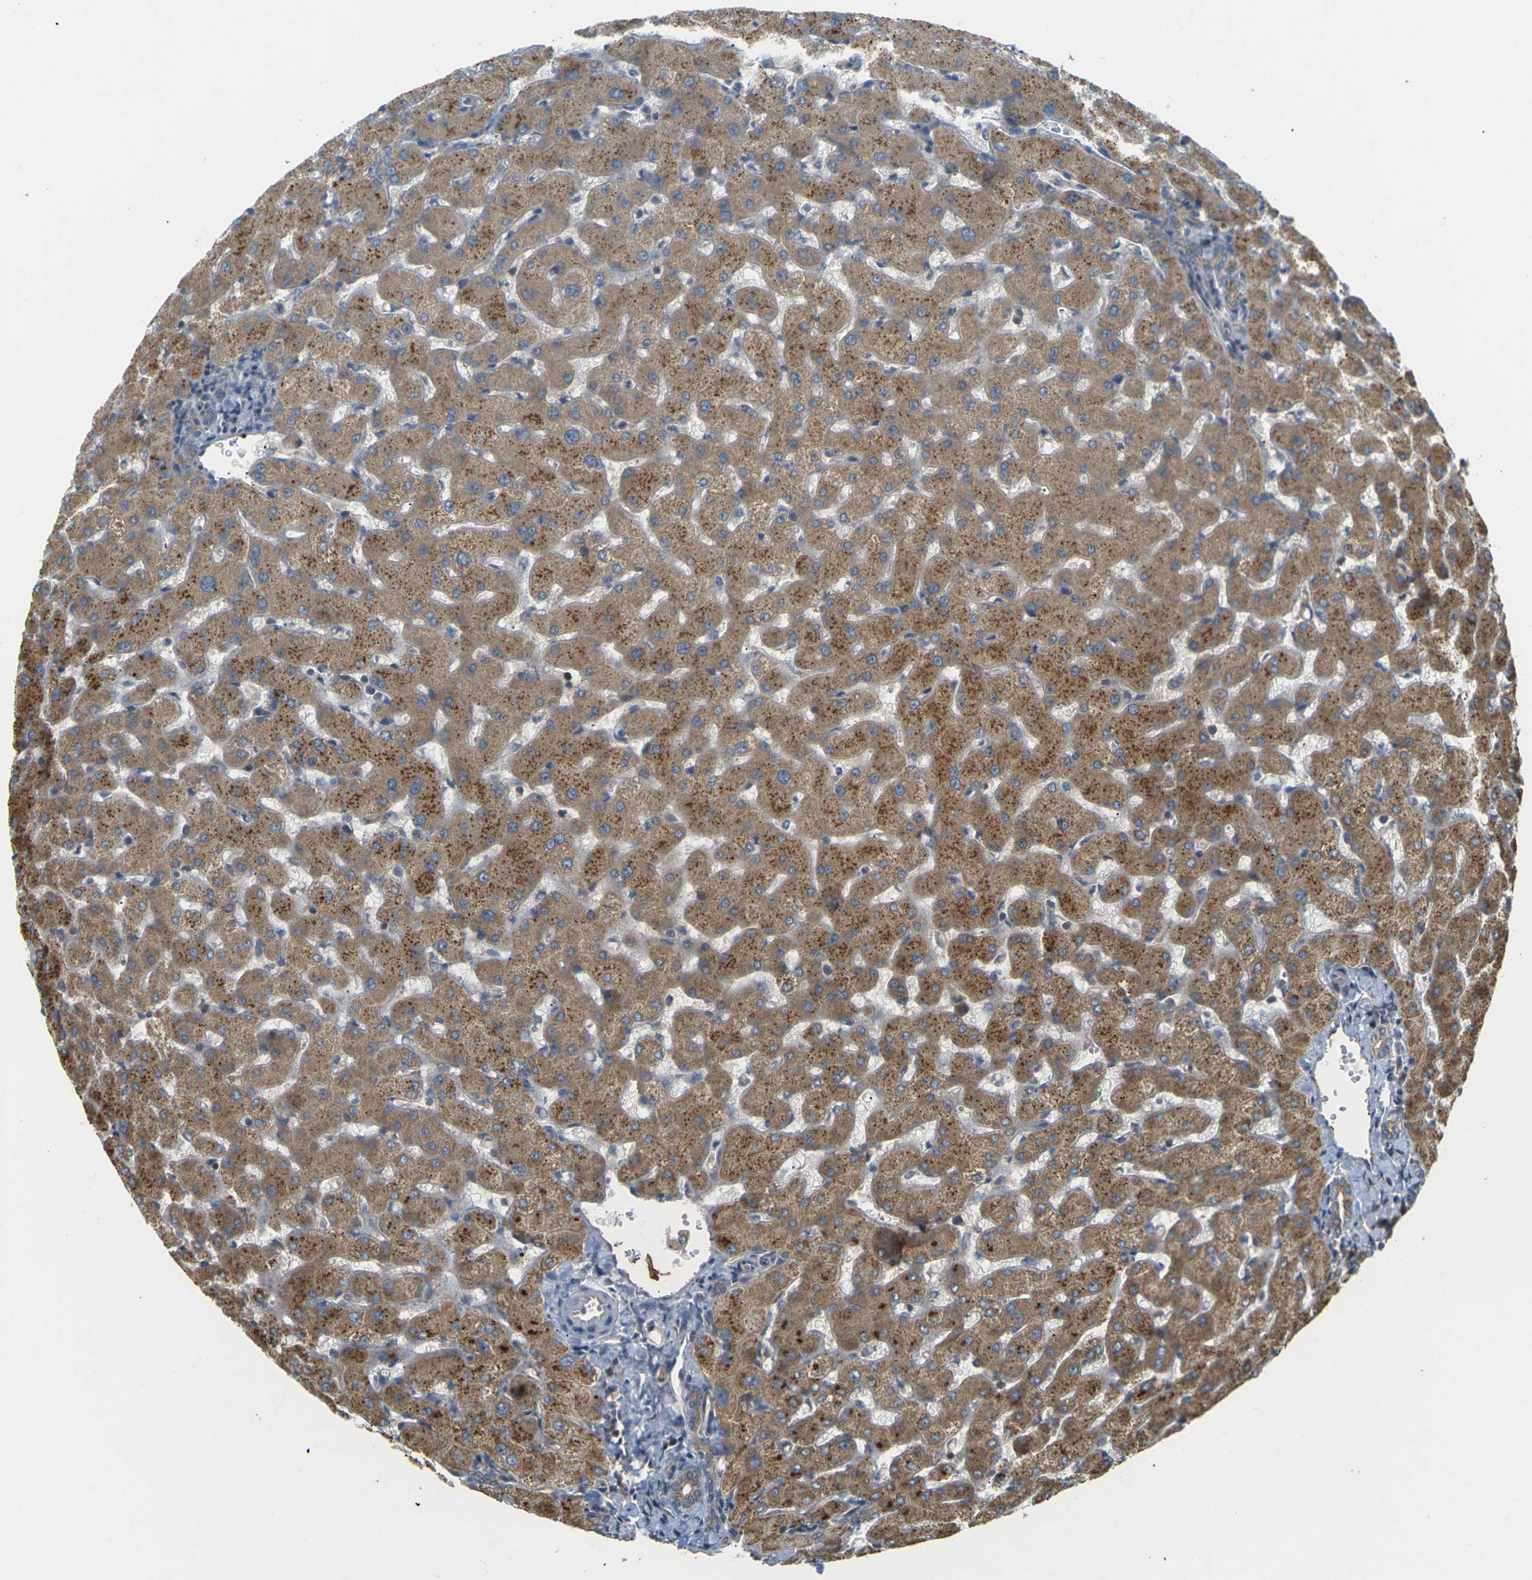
{"staining": {"intensity": "moderate", "quantity": ">75%", "location": "cytoplasmic/membranous"}, "tissue": "liver", "cell_type": "Cholangiocytes", "image_type": "normal", "snomed": [{"axis": "morphology", "description": "Normal tissue, NOS"}, {"axis": "topography", "description": "Liver"}], "caption": "Unremarkable liver displays moderate cytoplasmic/membranous positivity in about >75% of cholangiocytes.", "gene": "KSR1", "patient": {"sex": "female", "age": 63}}